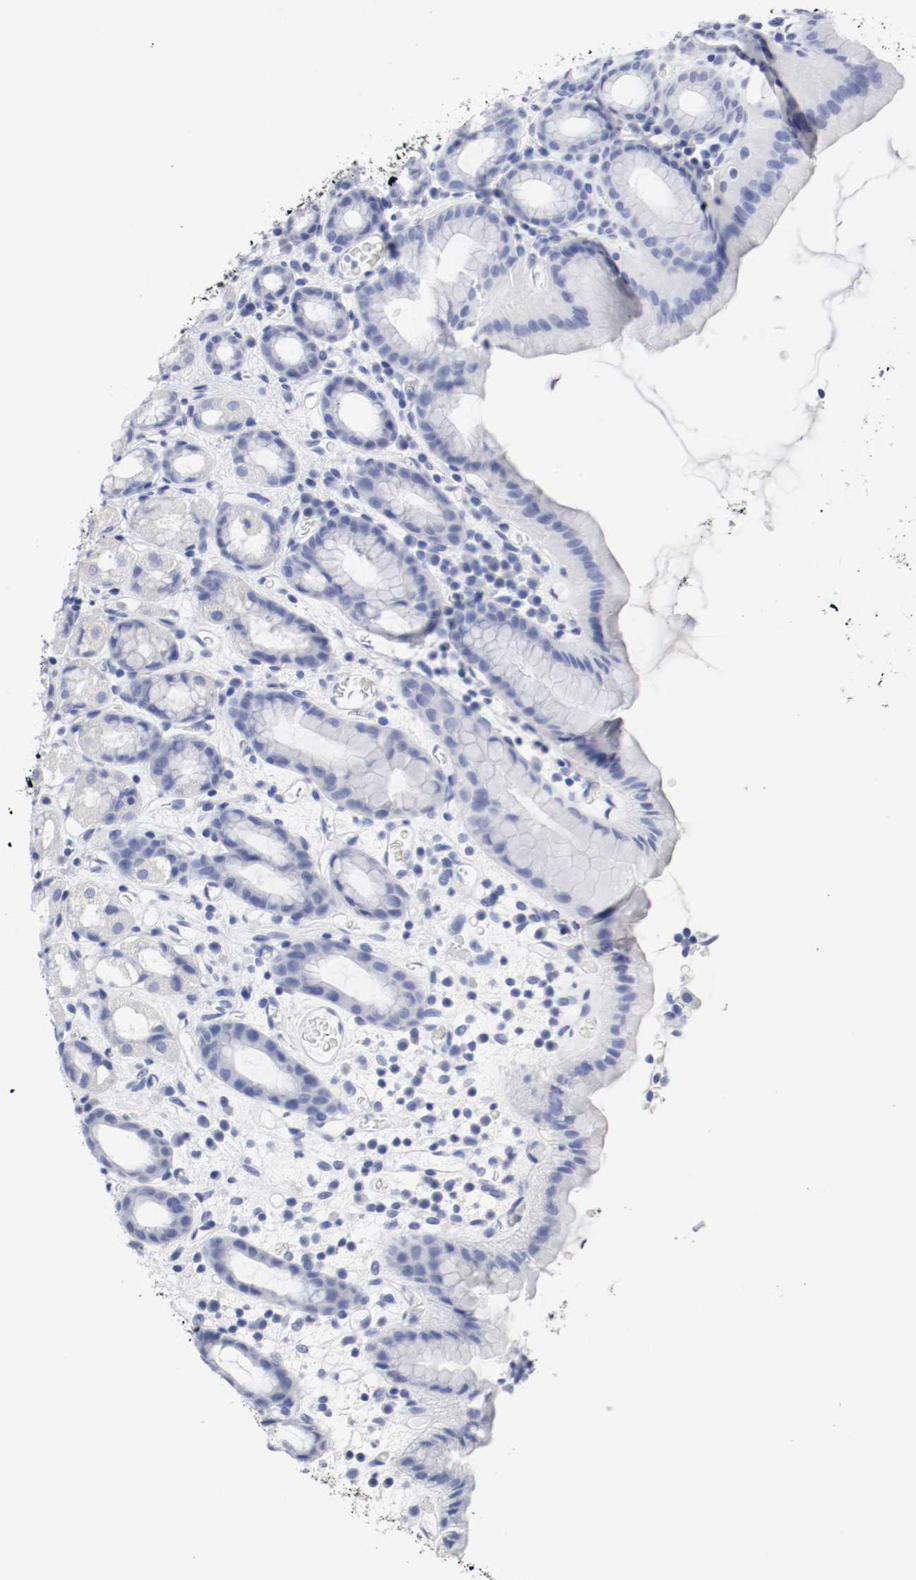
{"staining": {"intensity": "negative", "quantity": "none", "location": "none"}, "tissue": "stomach", "cell_type": "Glandular cells", "image_type": "normal", "snomed": [{"axis": "morphology", "description": "Normal tissue, NOS"}, {"axis": "topography", "description": "Stomach, upper"}], "caption": "High power microscopy photomicrograph of an immunohistochemistry photomicrograph of normal stomach, revealing no significant staining in glandular cells.", "gene": "GAD1", "patient": {"sex": "male", "age": 68}}